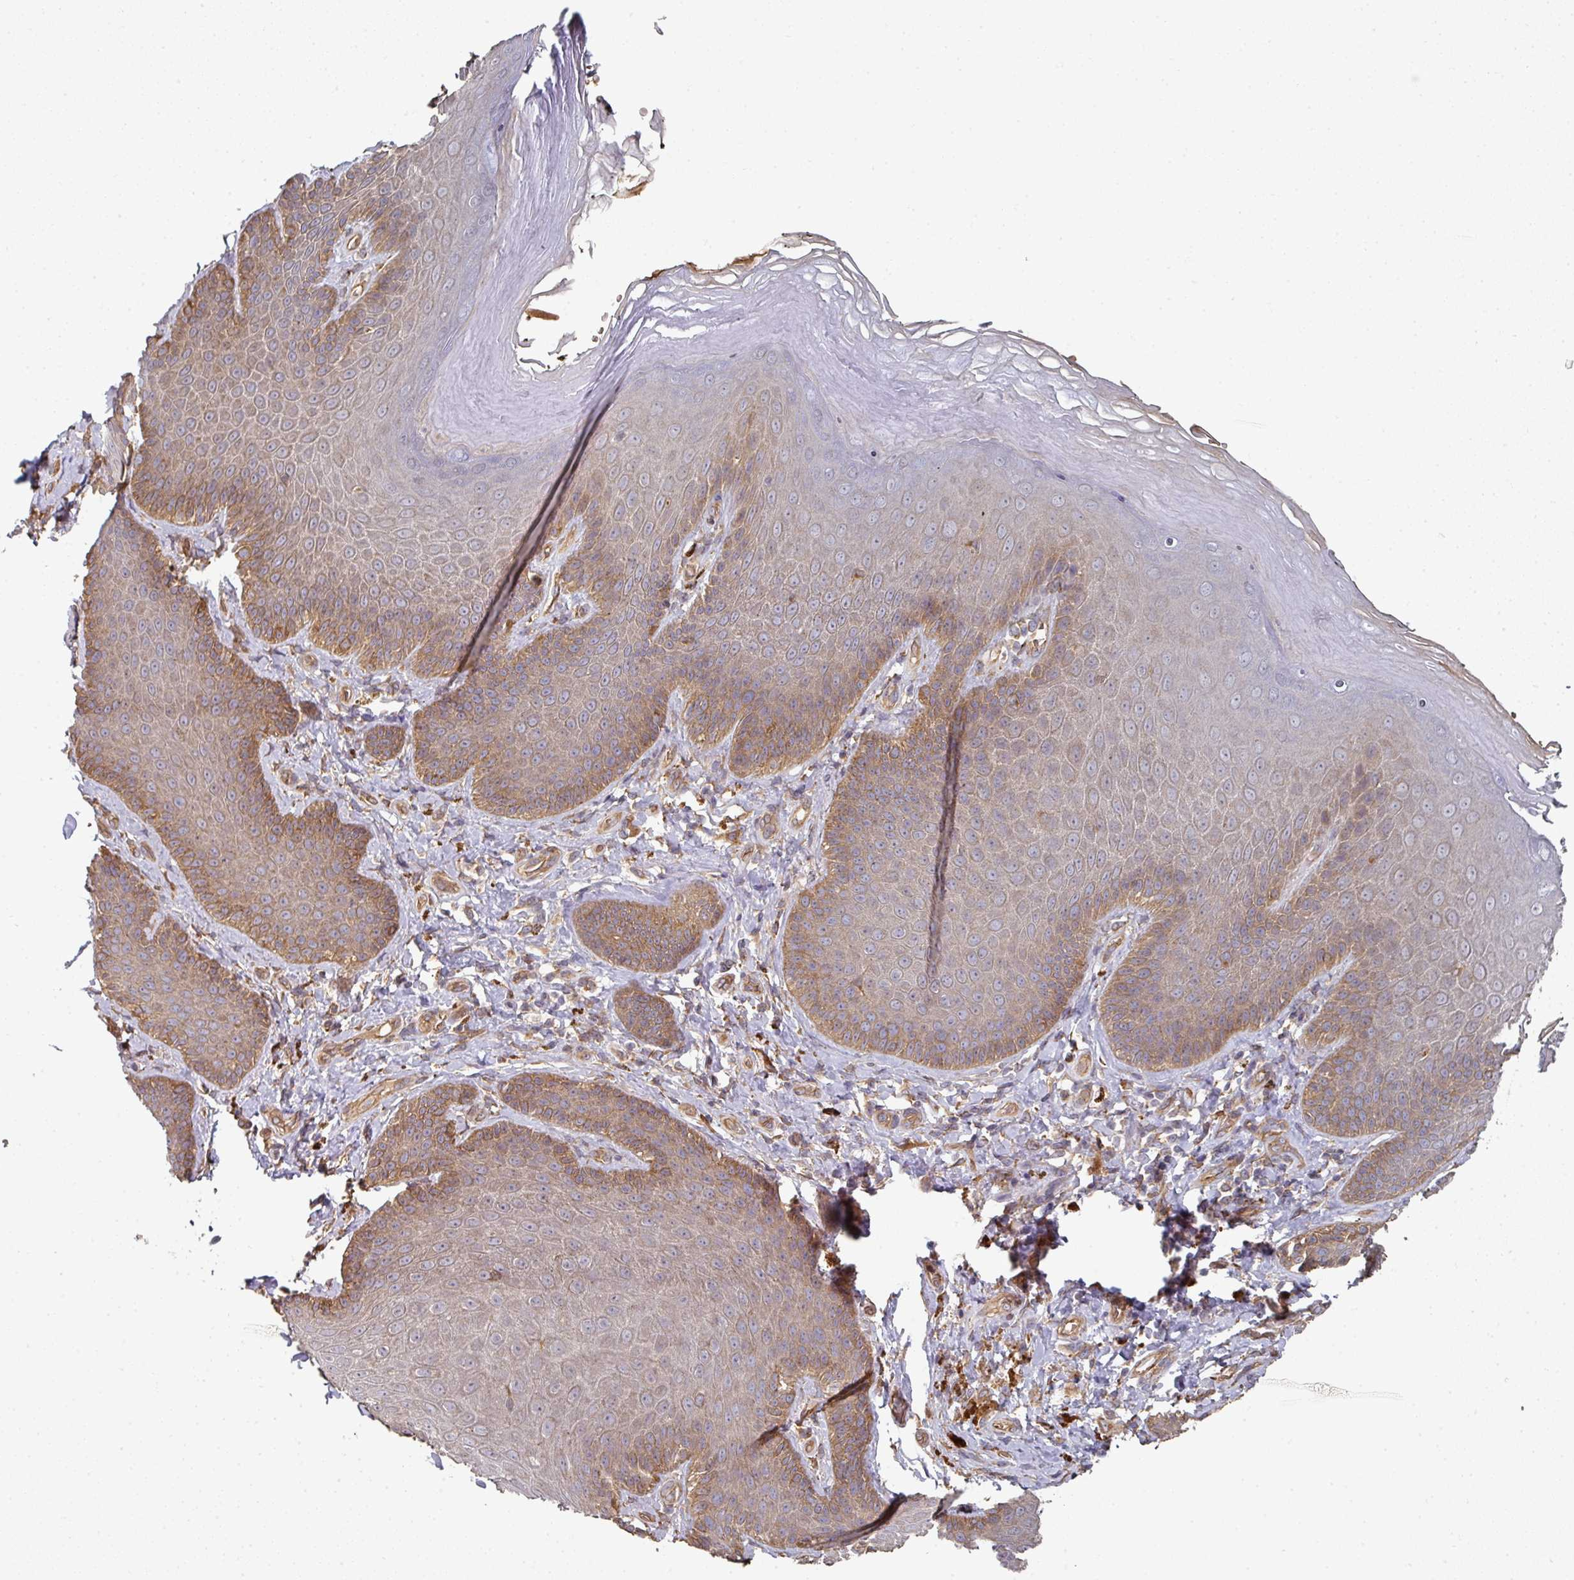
{"staining": {"intensity": "moderate", "quantity": "25%-75%", "location": "cytoplasmic/membranous"}, "tissue": "skin", "cell_type": "Epidermal cells", "image_type": "normal", "snomed": [{"axis": "morphology", "description": "Normal tissue, NOS"}, {"axis": "topography", "description": "Anal"}, {"axis": "topography", "description": "Peripheral nerve tissue"}], "caption": "The micrograph exhibits immunohistochemical staining of unremarkable skin. There is moderate cytoplasmic/membranous expression is seen in about 25%-75% of epidermal cells. Using DAB (3,3'-diaminobenzidine) (brown) and hematoxylin (blue) stains, captured at high magnification using brightfield microscopy.", "gene": "EDEM2", "patient": {"sex": "male", "age": 53}}